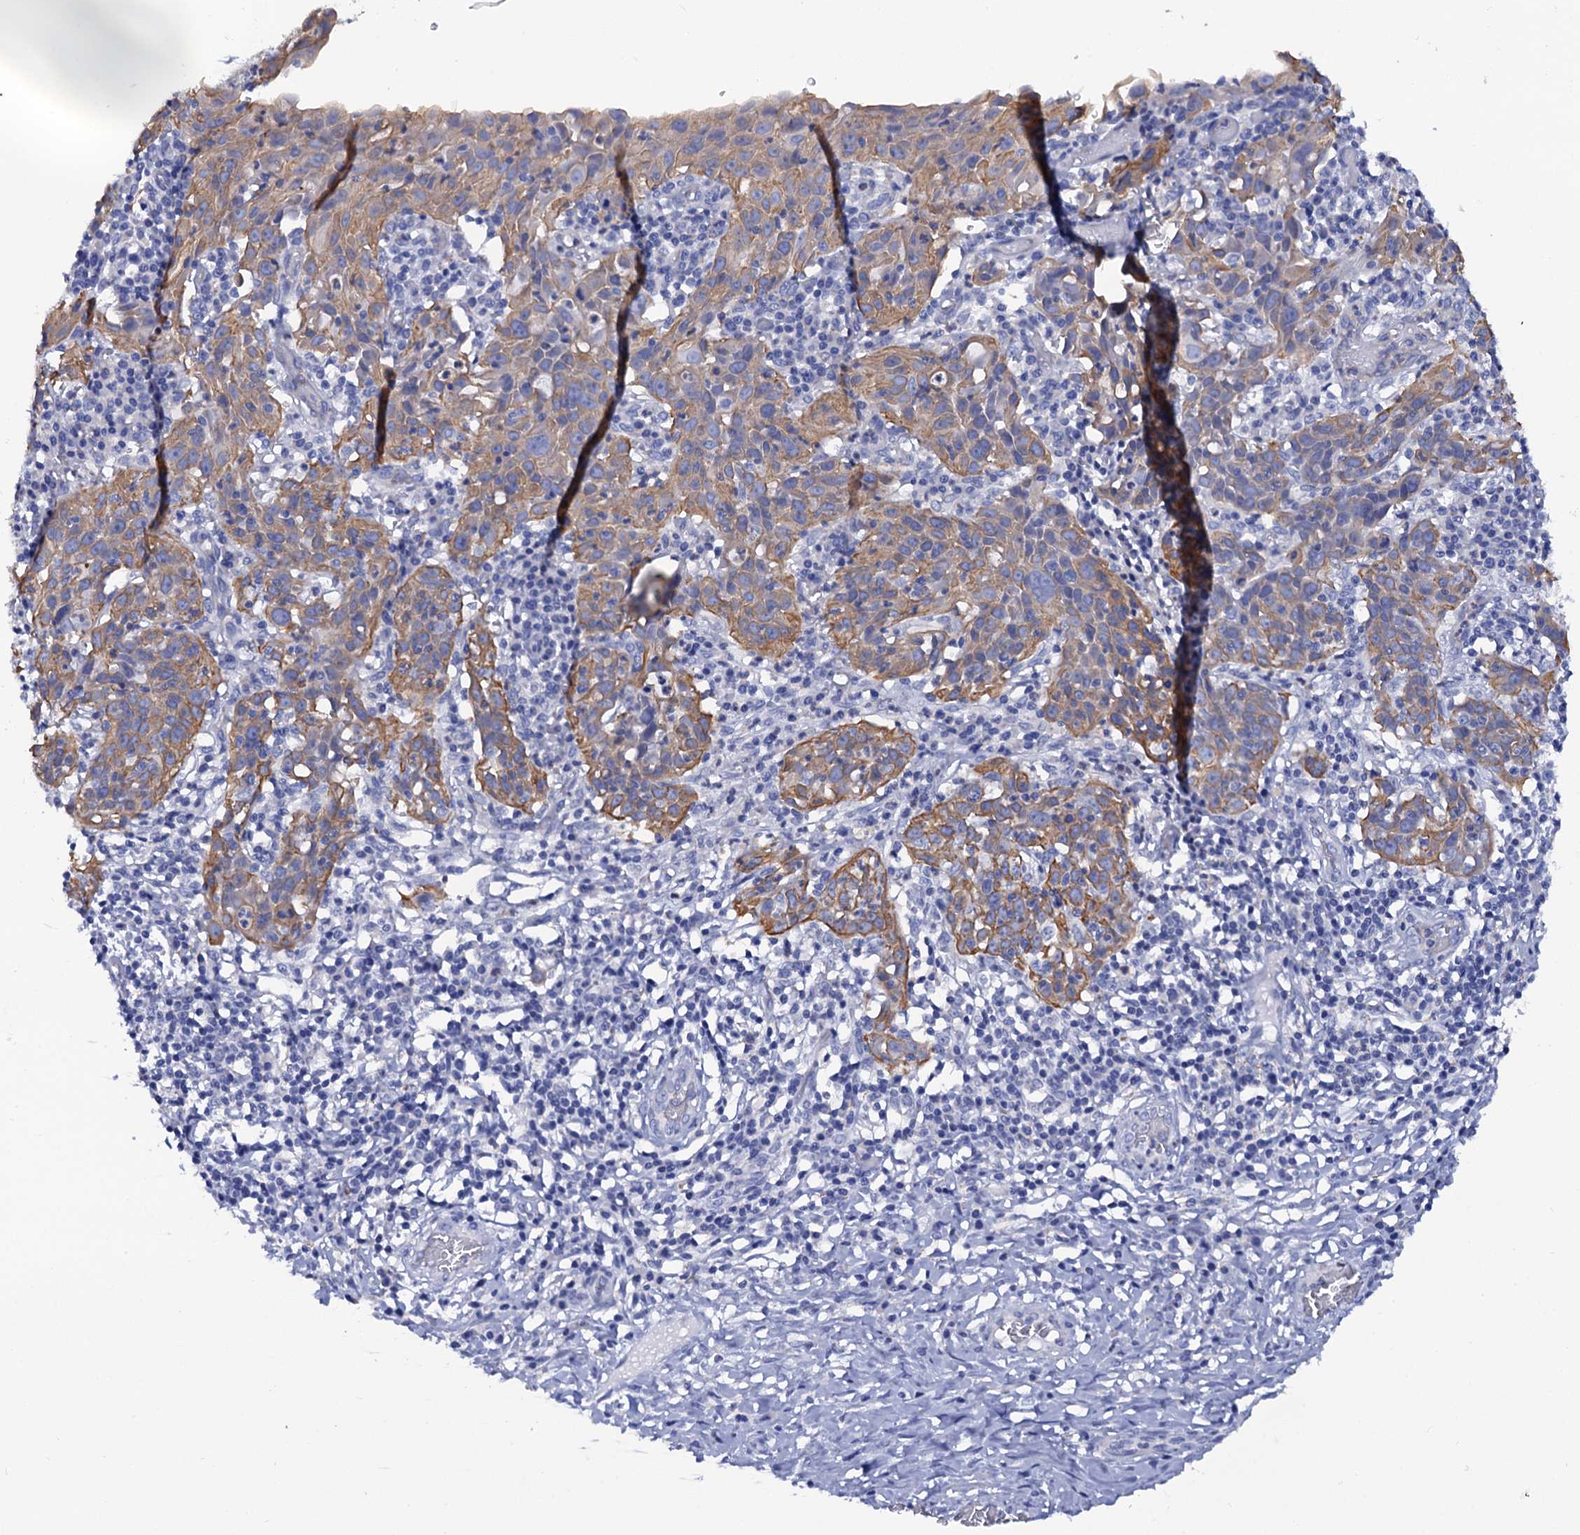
{"staining": {"intensity": "moderate", "quantity": "<25%", "location": "cytoplasmic/membranous"}, "tissue": "cervical cancer", "cell_type": "Tumor cells", "image_type": "cancer", "snomed": [{"axis": "morphology", "description": "Squamous cell carcinoma, NOS"}, {"axis": "topography", "description": "Cervix"}], "caption": "A brown stain highlights moderate cytoplasmic/membranous staining of a protein in human cervical cancer (squamous cell carcinoma) tumor cells. Nuclei are stained in blue.", "gene": "RAB3IP", "patient": {"sex": "female", "age": 50}}